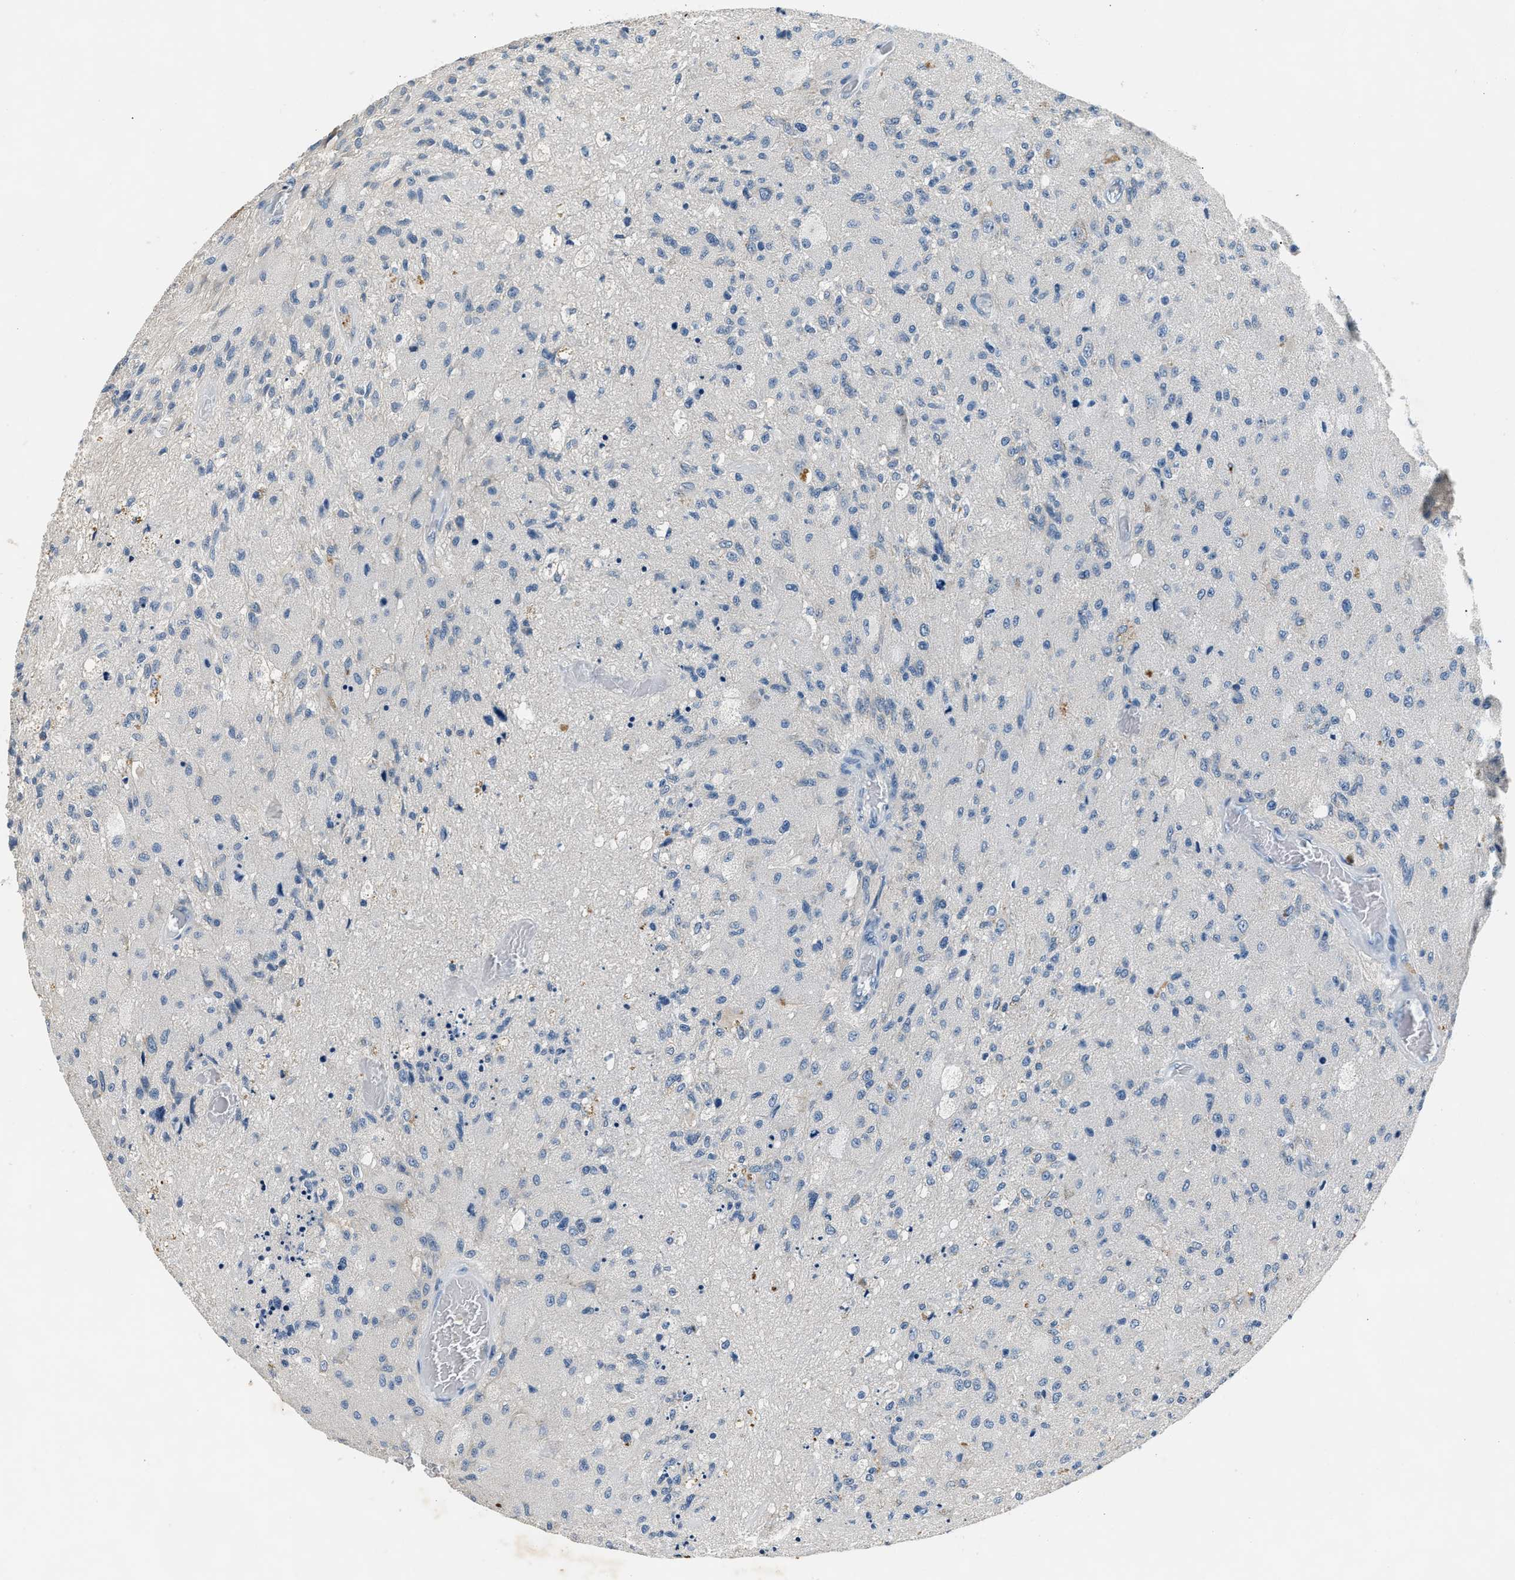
{"staining": {"intensity": "negative", "quantity": "none", "location": "none"}, "tissue": "glioma", "cell_type": "Tumor cells", "image_type": "cancer", "snomed": [{"axis": "morphology", "description": "Normal tissue, NOS"}, {"axis": "morphology", "description": "Glioma, malignant, High grade"}, {"axis": "topography", "description": "Cerebral cortex"}], "caption": "IHC of human malignant glioma (high-grade) shows no positivity in tumor cells.", "gene": "INHA", "patient": {"sex": "male", "age": 77}}